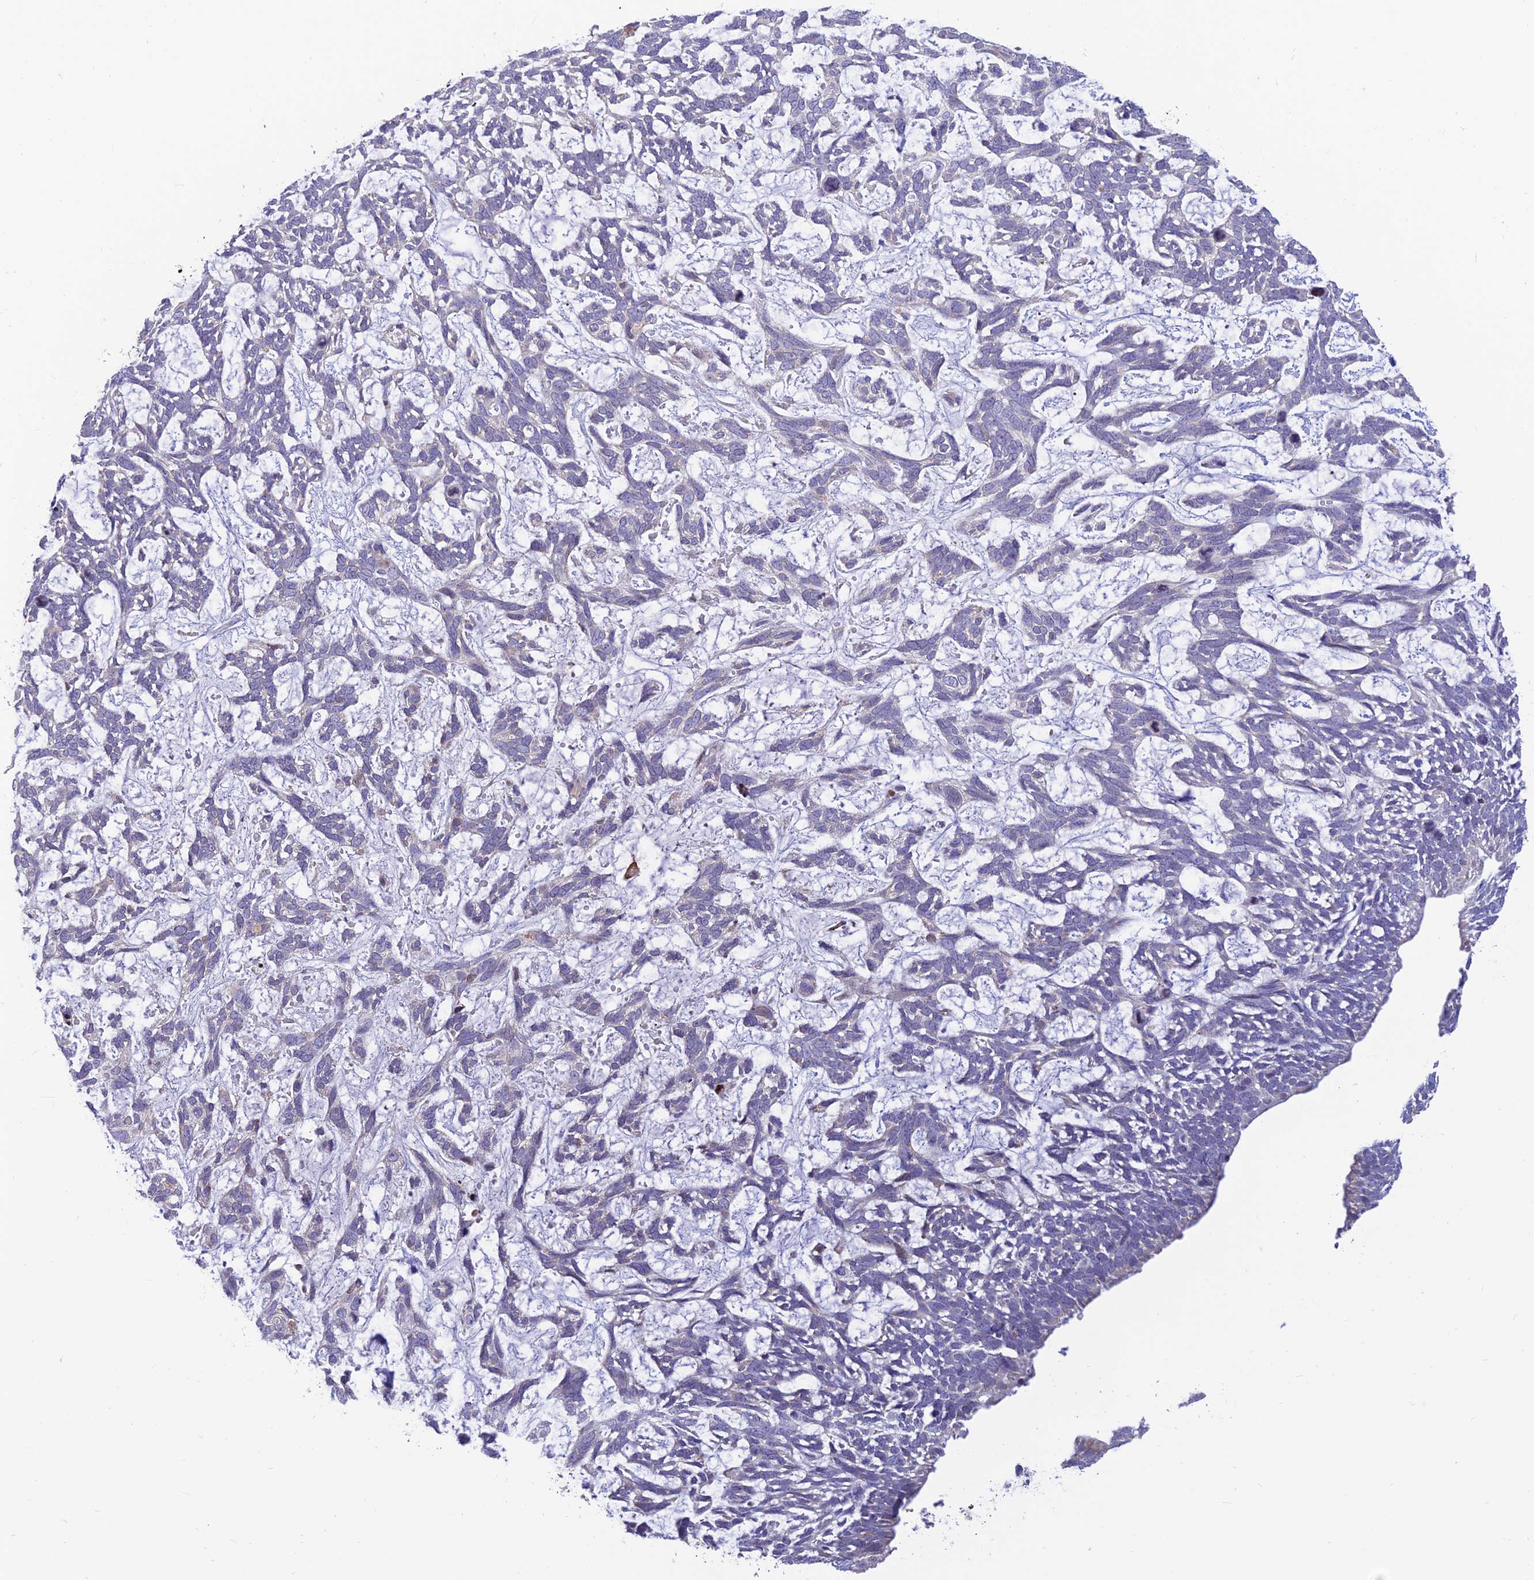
{"staining": {"intensity": "negative", "quantity": "none", "location": "none"}, "tissue": "skin cancer", "cell_type": "Tumor cells", "image_type": "cancer", "snomed": [{"axis": "morphology", "description": "Basal cell carcinoma"}, {"axis": "topography", "description": "Skin"}], "caption": "Skin basal cell carcinoma stained for a protein using IHC exhibits no positivity tumor cells.", "gene": "FAM186B", "patient": {"sex": "male", "age": 88}}